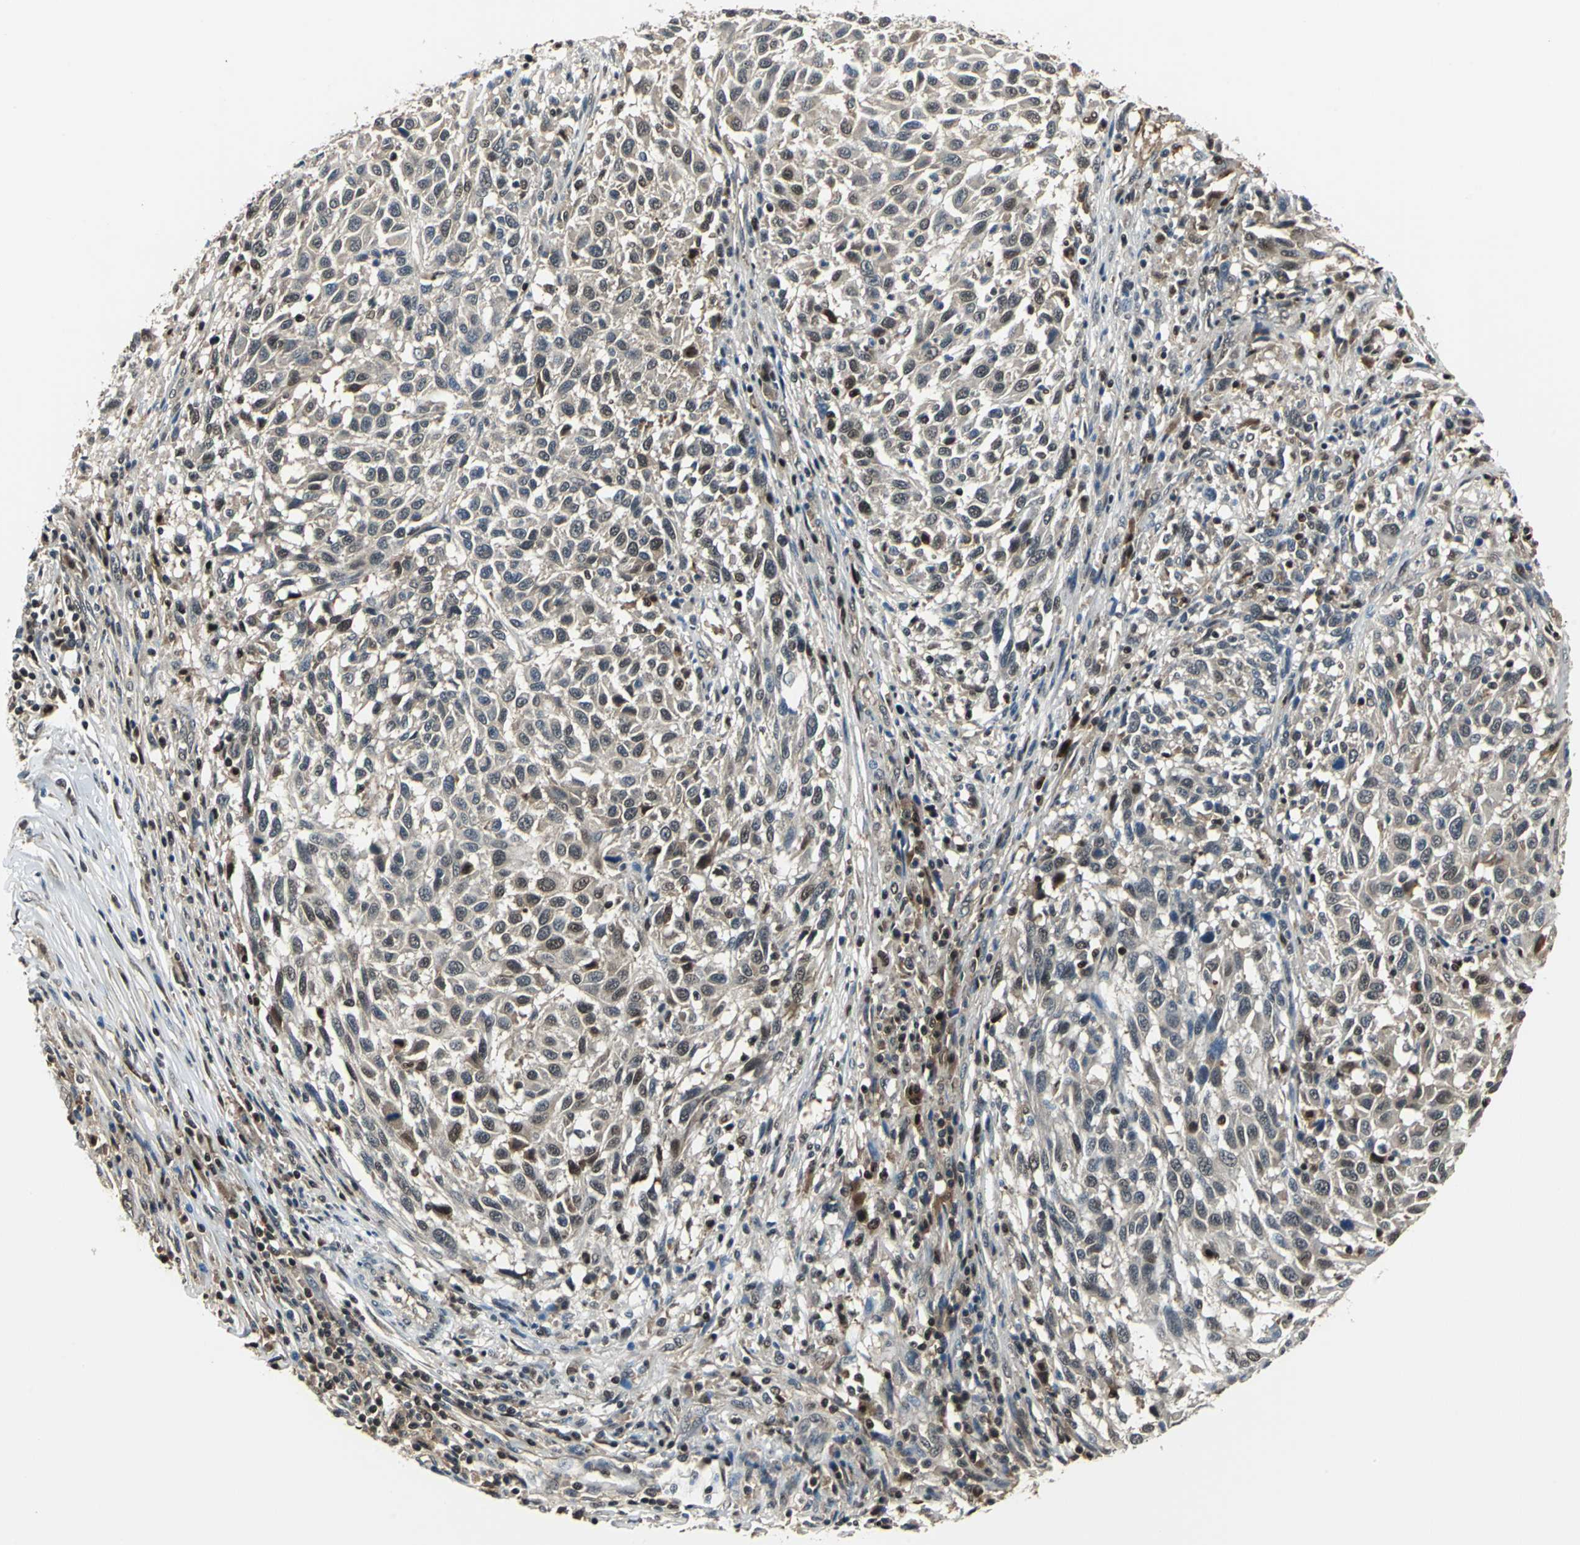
{"staining": {"intensity": "strong", "quantity": ">75%", "location": "cytoplasmic/membranous,nuclear"}, "tissue": "melanoma", "cell_type": "Tumor cells", "image_type": "cancer", "snomed": [{"axis": "morphology", "description": "Malignant melanoma, Metastatic site"}, {"axis": "topography", "description": "Lymph node"}], "caption": "Melanoma stained with a brown dye reveals strong cytoplasmic/membranous and nuclear positive staining in about >75% of tumor cells.", "gene": "PSME1", "patient": {"sex": "male", "age": 61}}